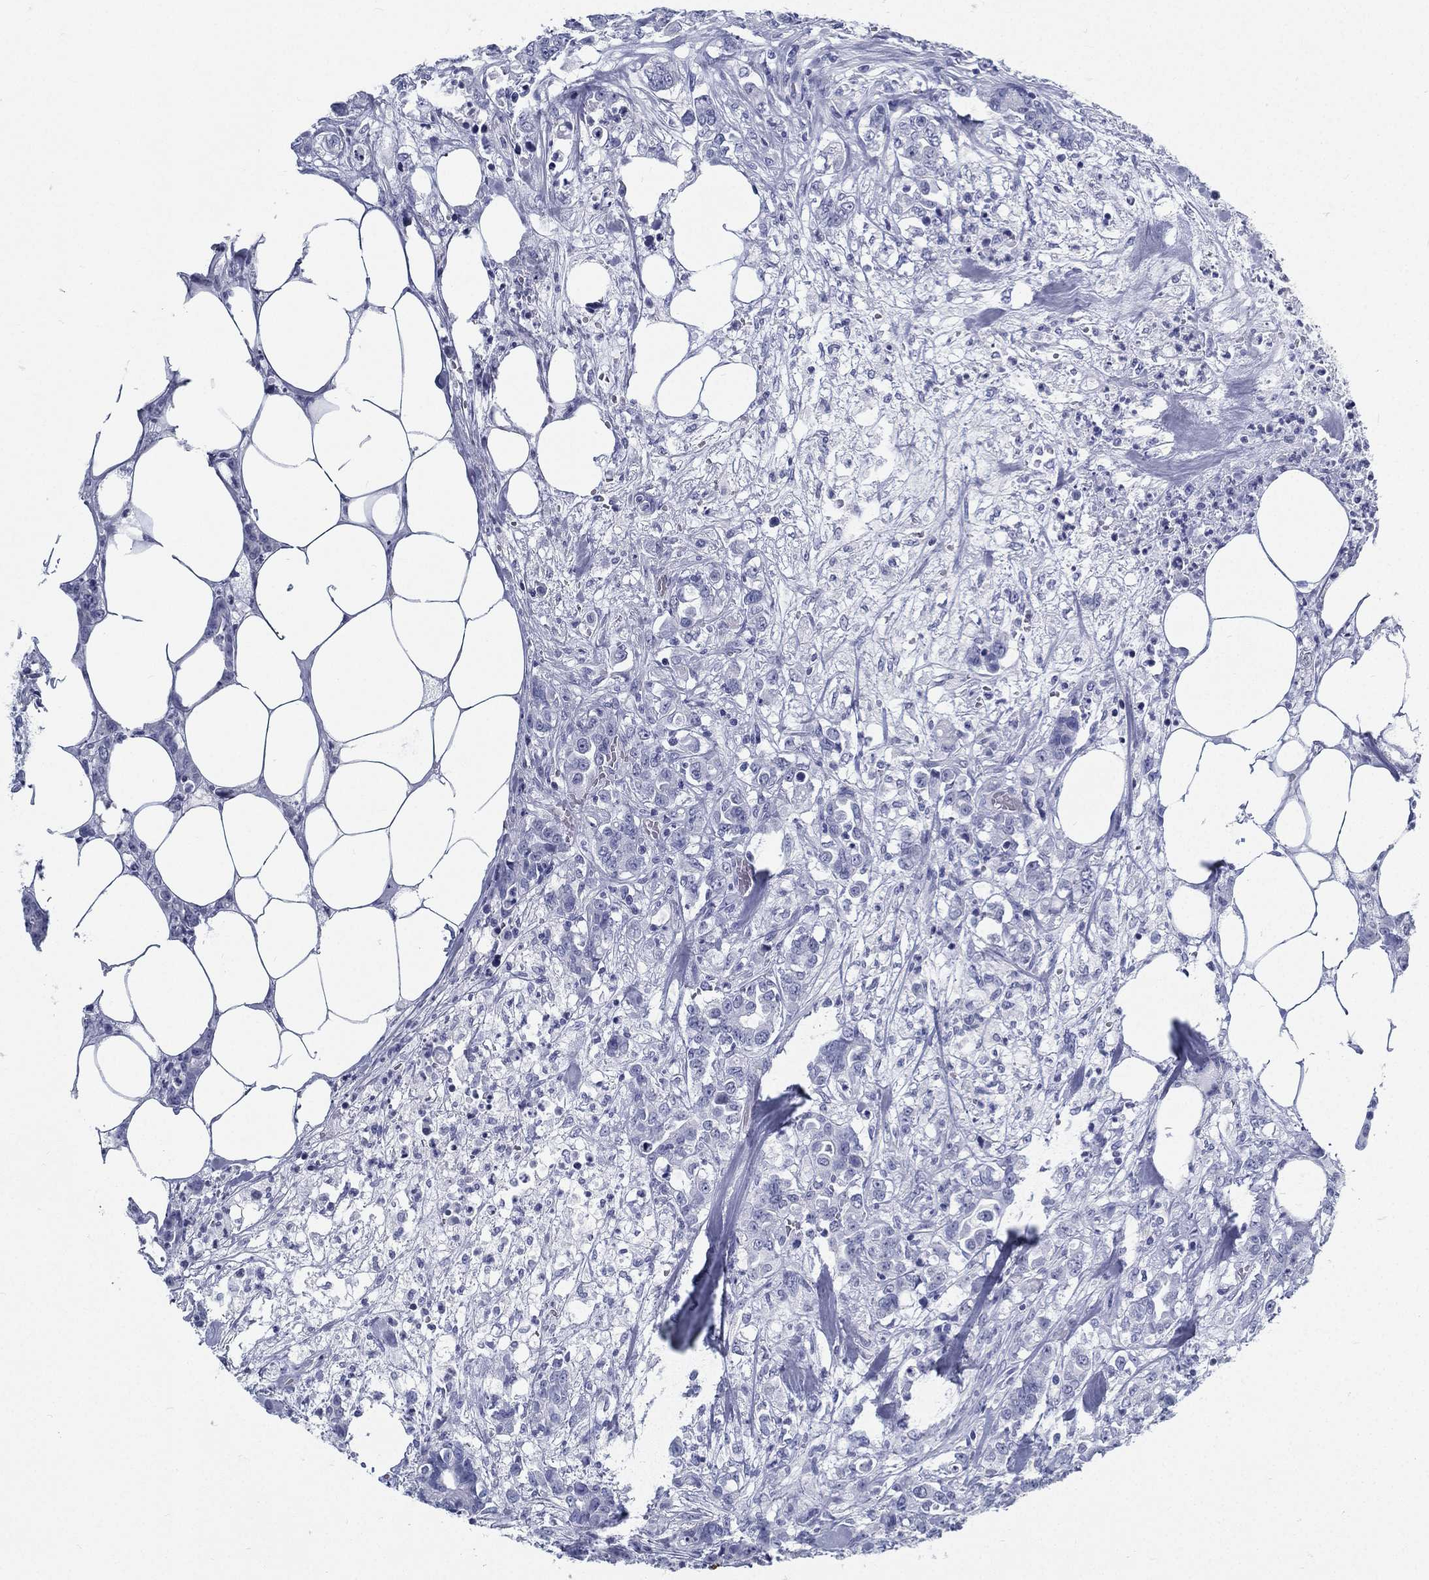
{"staining": {"intensity": "negative", "quantity": "none", "location": "none"}, "tissue": "colorectal cancer", "cell_type": "Tumor cells", "image_type": "cancer", "snomed": [{"axis": "morphology", "description": "Adenocarcinoma, NOS"}, {"axis": "topography", "description": "Colon"}], "caption": "Immunohistochemical staining of human colorectal cancer reveals no significant positivity in tumor cells.", "gene": "ATP1B2", "patient": {"sex": "female", "age": 69}}